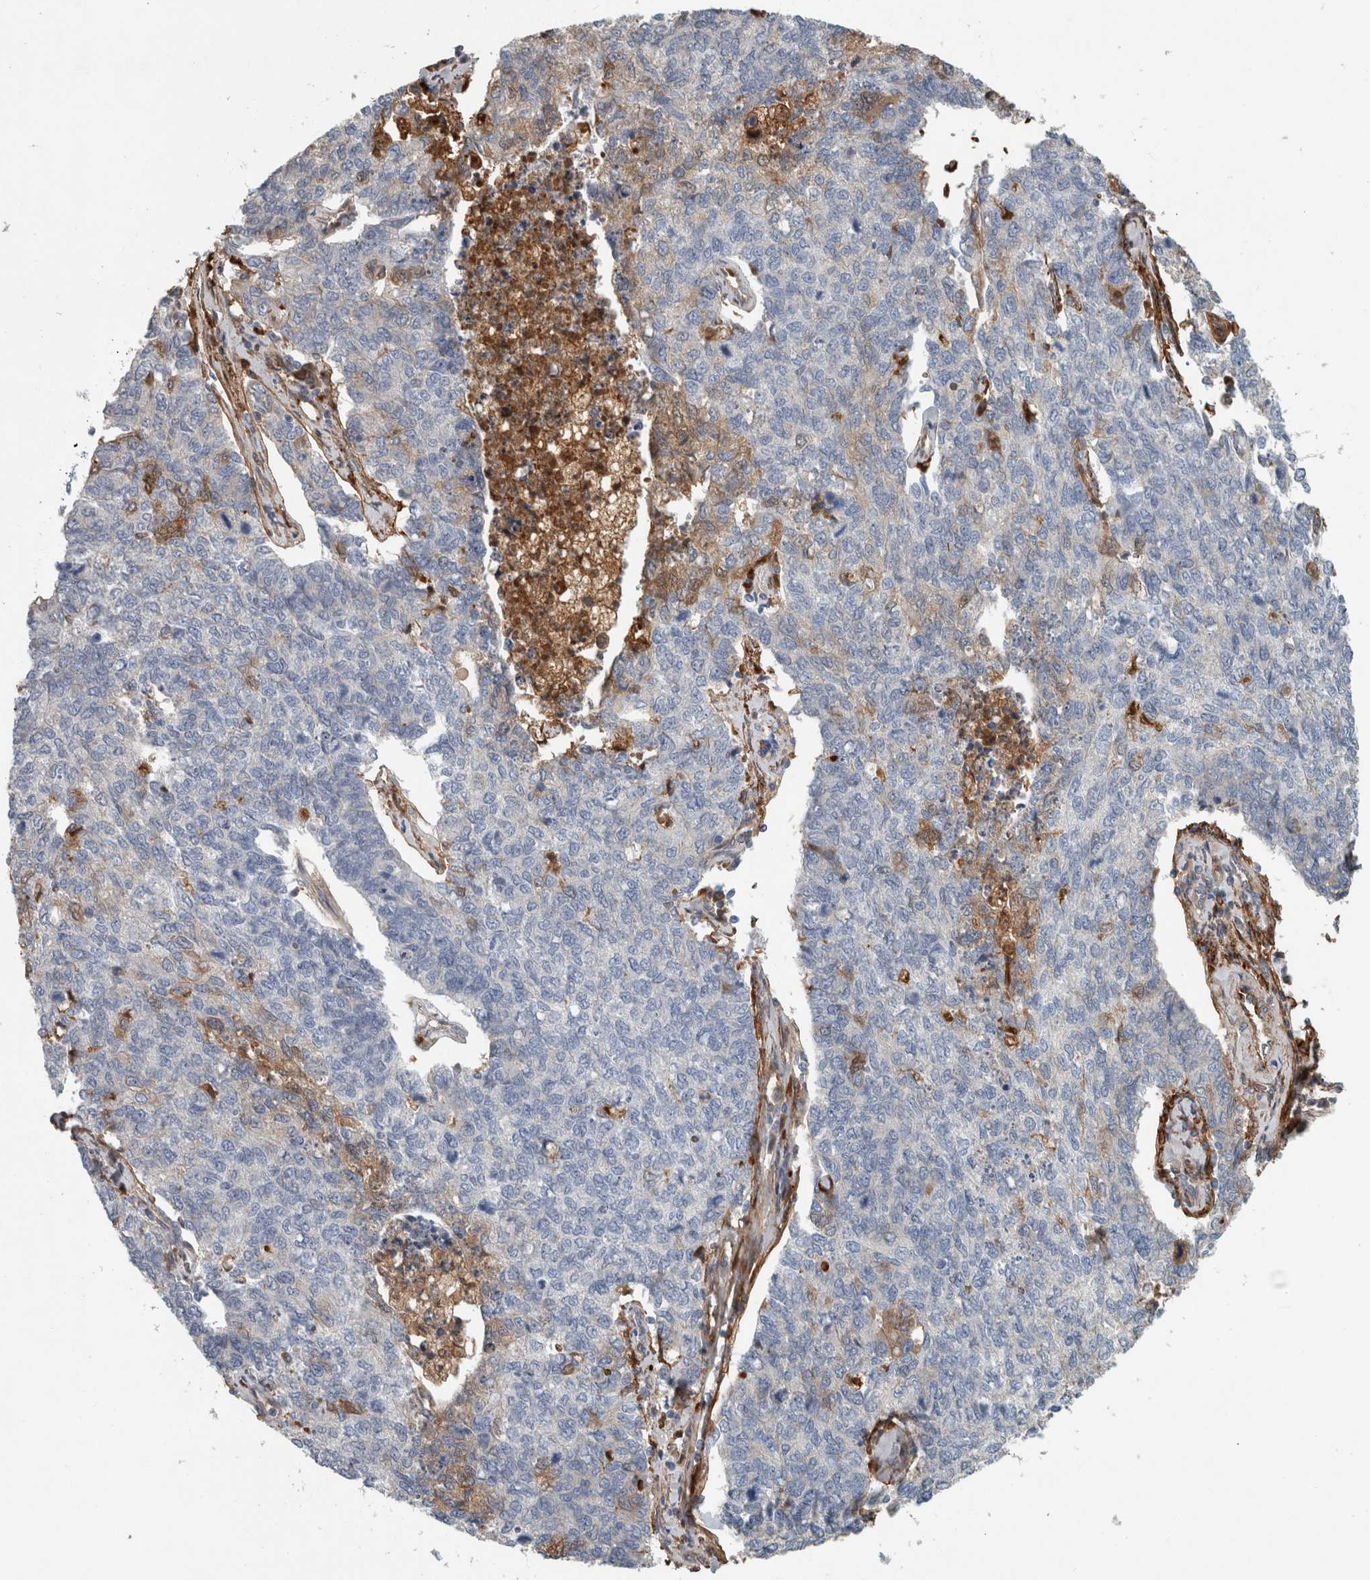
{"staining": {"intensity": "weak", "quantity": "<25%", "location": "cytoplasmic/membranous"}, "tissue": "cervical cancer", "cell_type": "Tumor cells", "image_type": "cancer", "snomed": [{"axis": "morphology", "description": "Squamous cell carcinoma, NOS"}, {"axis": "topography", "description": "Cervix"}], "caption": "Tumor cells are negative for brown protein staining in cervical cancer.", "gene": "FN1", "patient": {"sex": "female", "age": 63}}